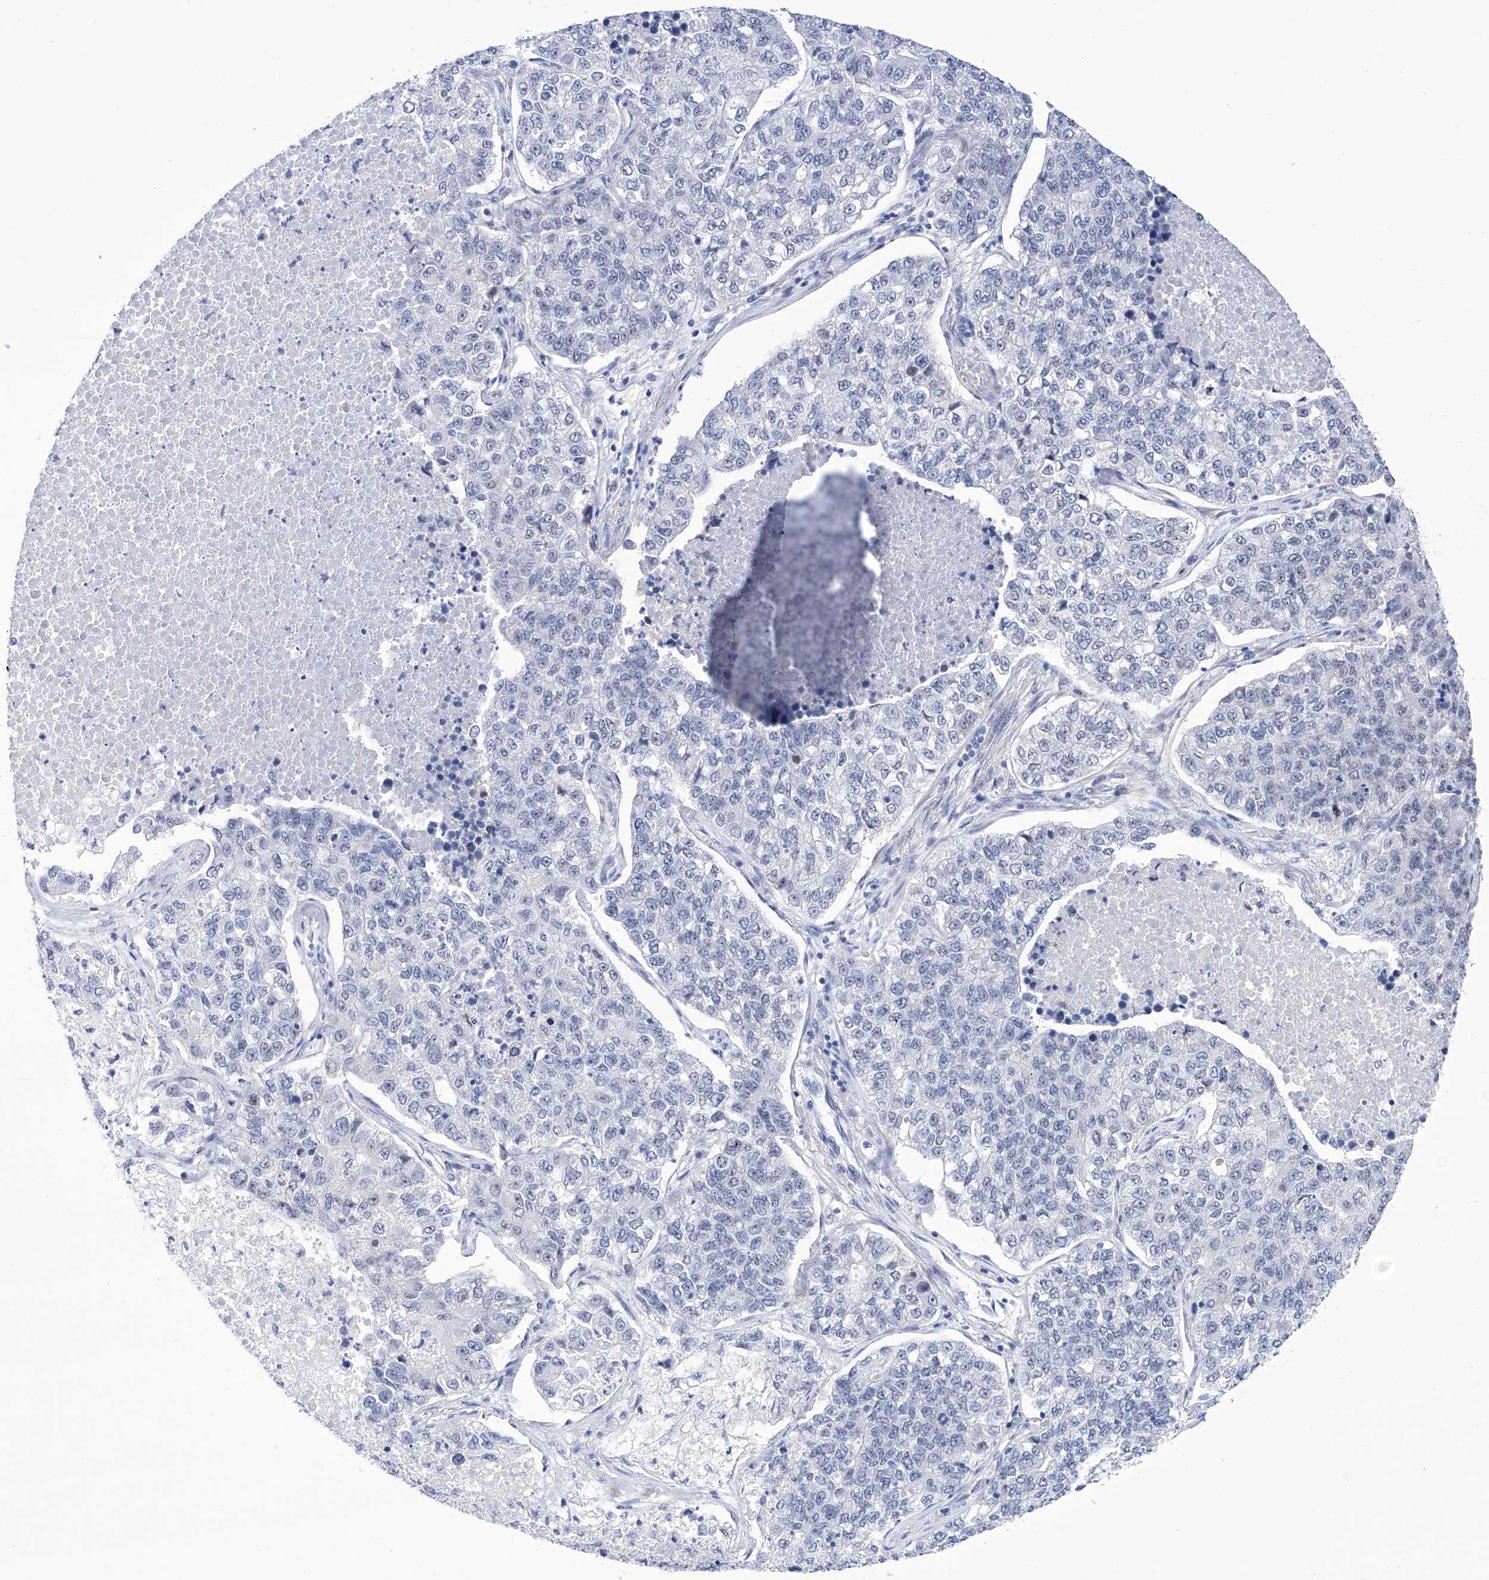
{"staining": {"intensity": "negative", "quantity": "none", "location": "none"}, "tissue": "lung cancer", "cell_type": "Tumor cells", "image_type": "cancer", "snomed": [{"axis": "morphology", "description": "Adenocarcinoma, NOS"}, {"axis": "topography", "description": "Lung"}], "caption": "Tumor cells are negative for brown protein staining in lung adenocarcinoma.", "gene": "SART1", "patient": {"sex": "male", "age": 49}}